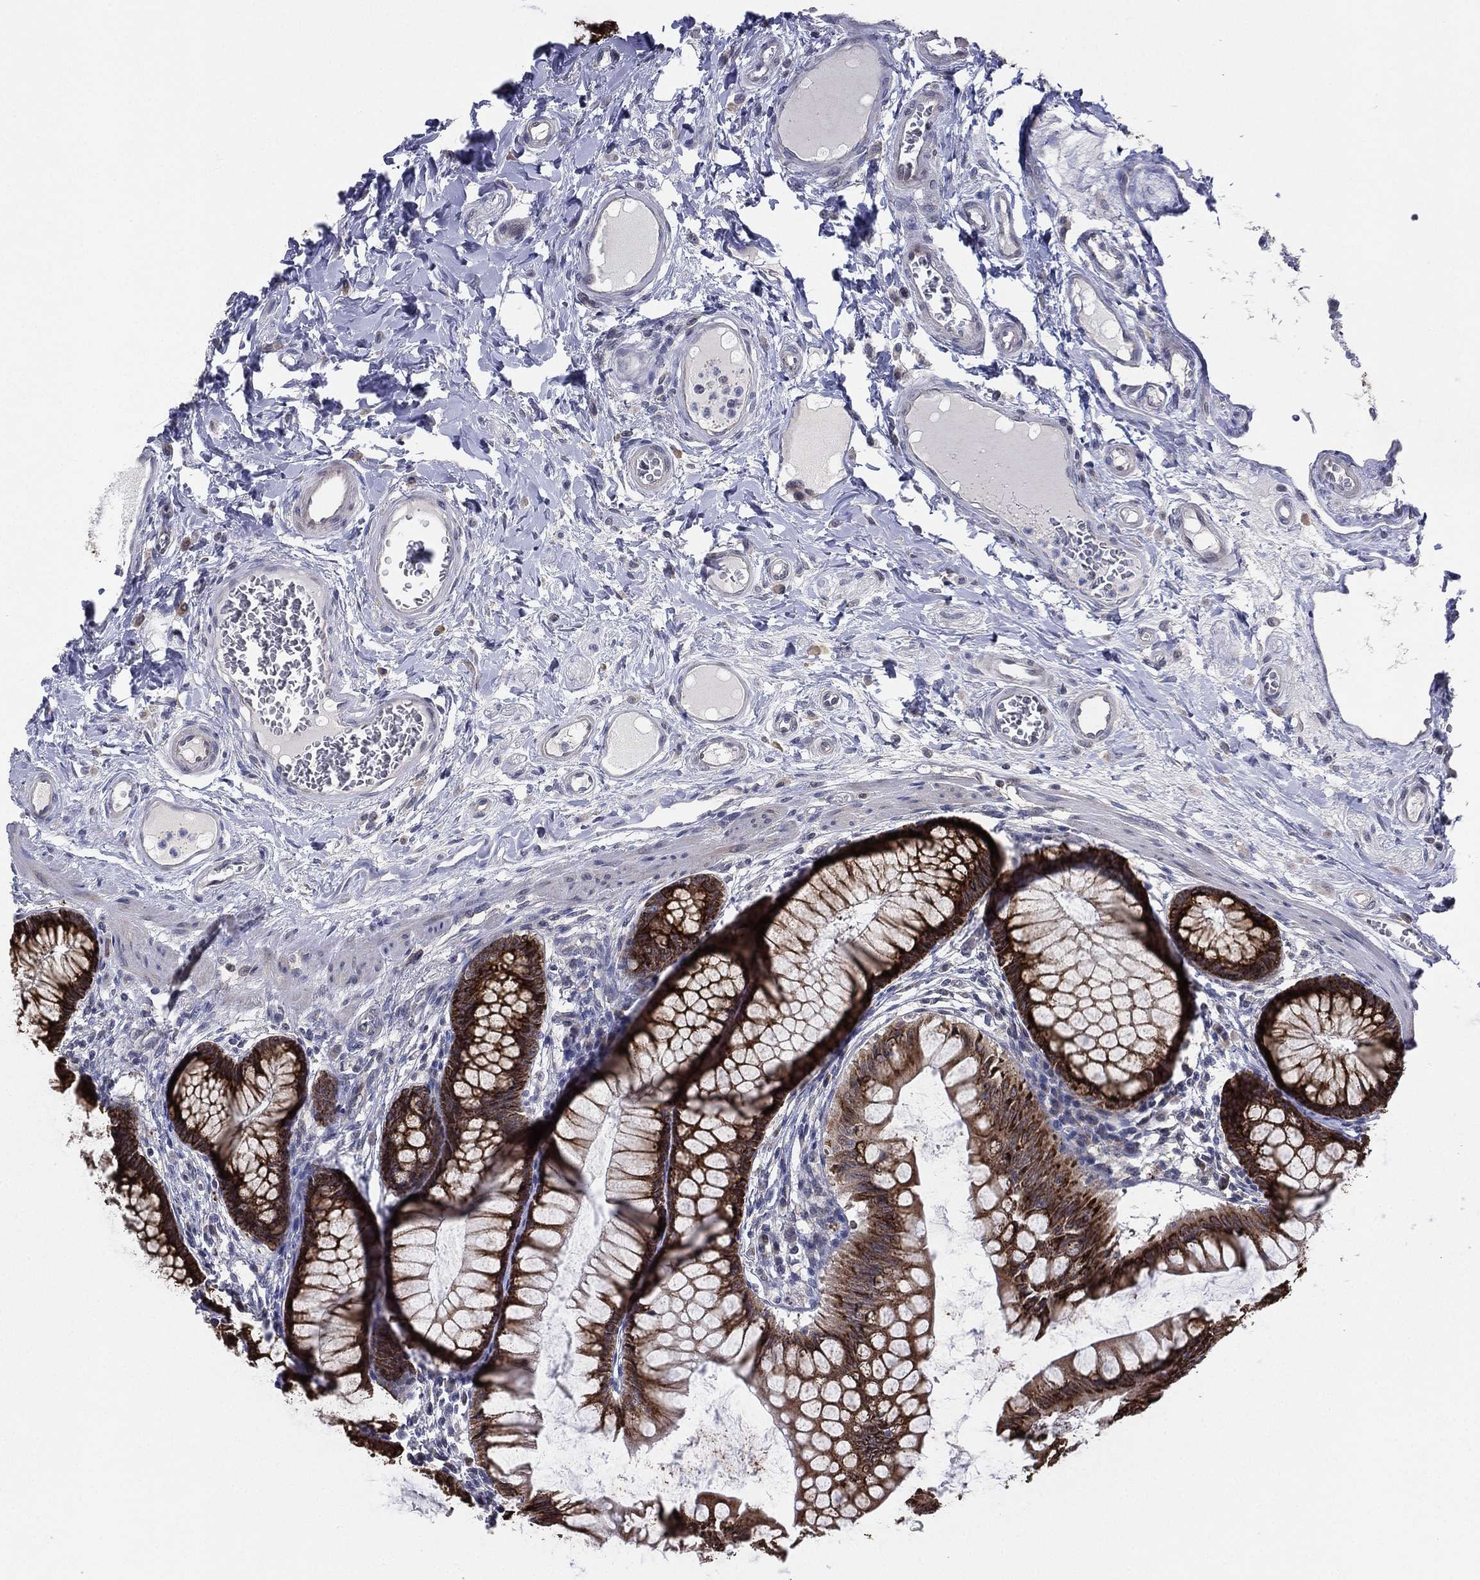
{"staining": {"intensity": "negative", "quantity": "none", "location": "none"}, "tissue": "colon", "cell_type": "Endothelial cells", "image_type": "normal", "snomed": [{"axis": "morphology", "description": "Normal tissue, NOS"}, {"axis": "topography", "description": "Colon"}], "caption": "The histopathology image demonstrates no staining of endothelial cells in normal colon.", "gene": "KAT14", "patient": {"sex": "female", "age": 65}}